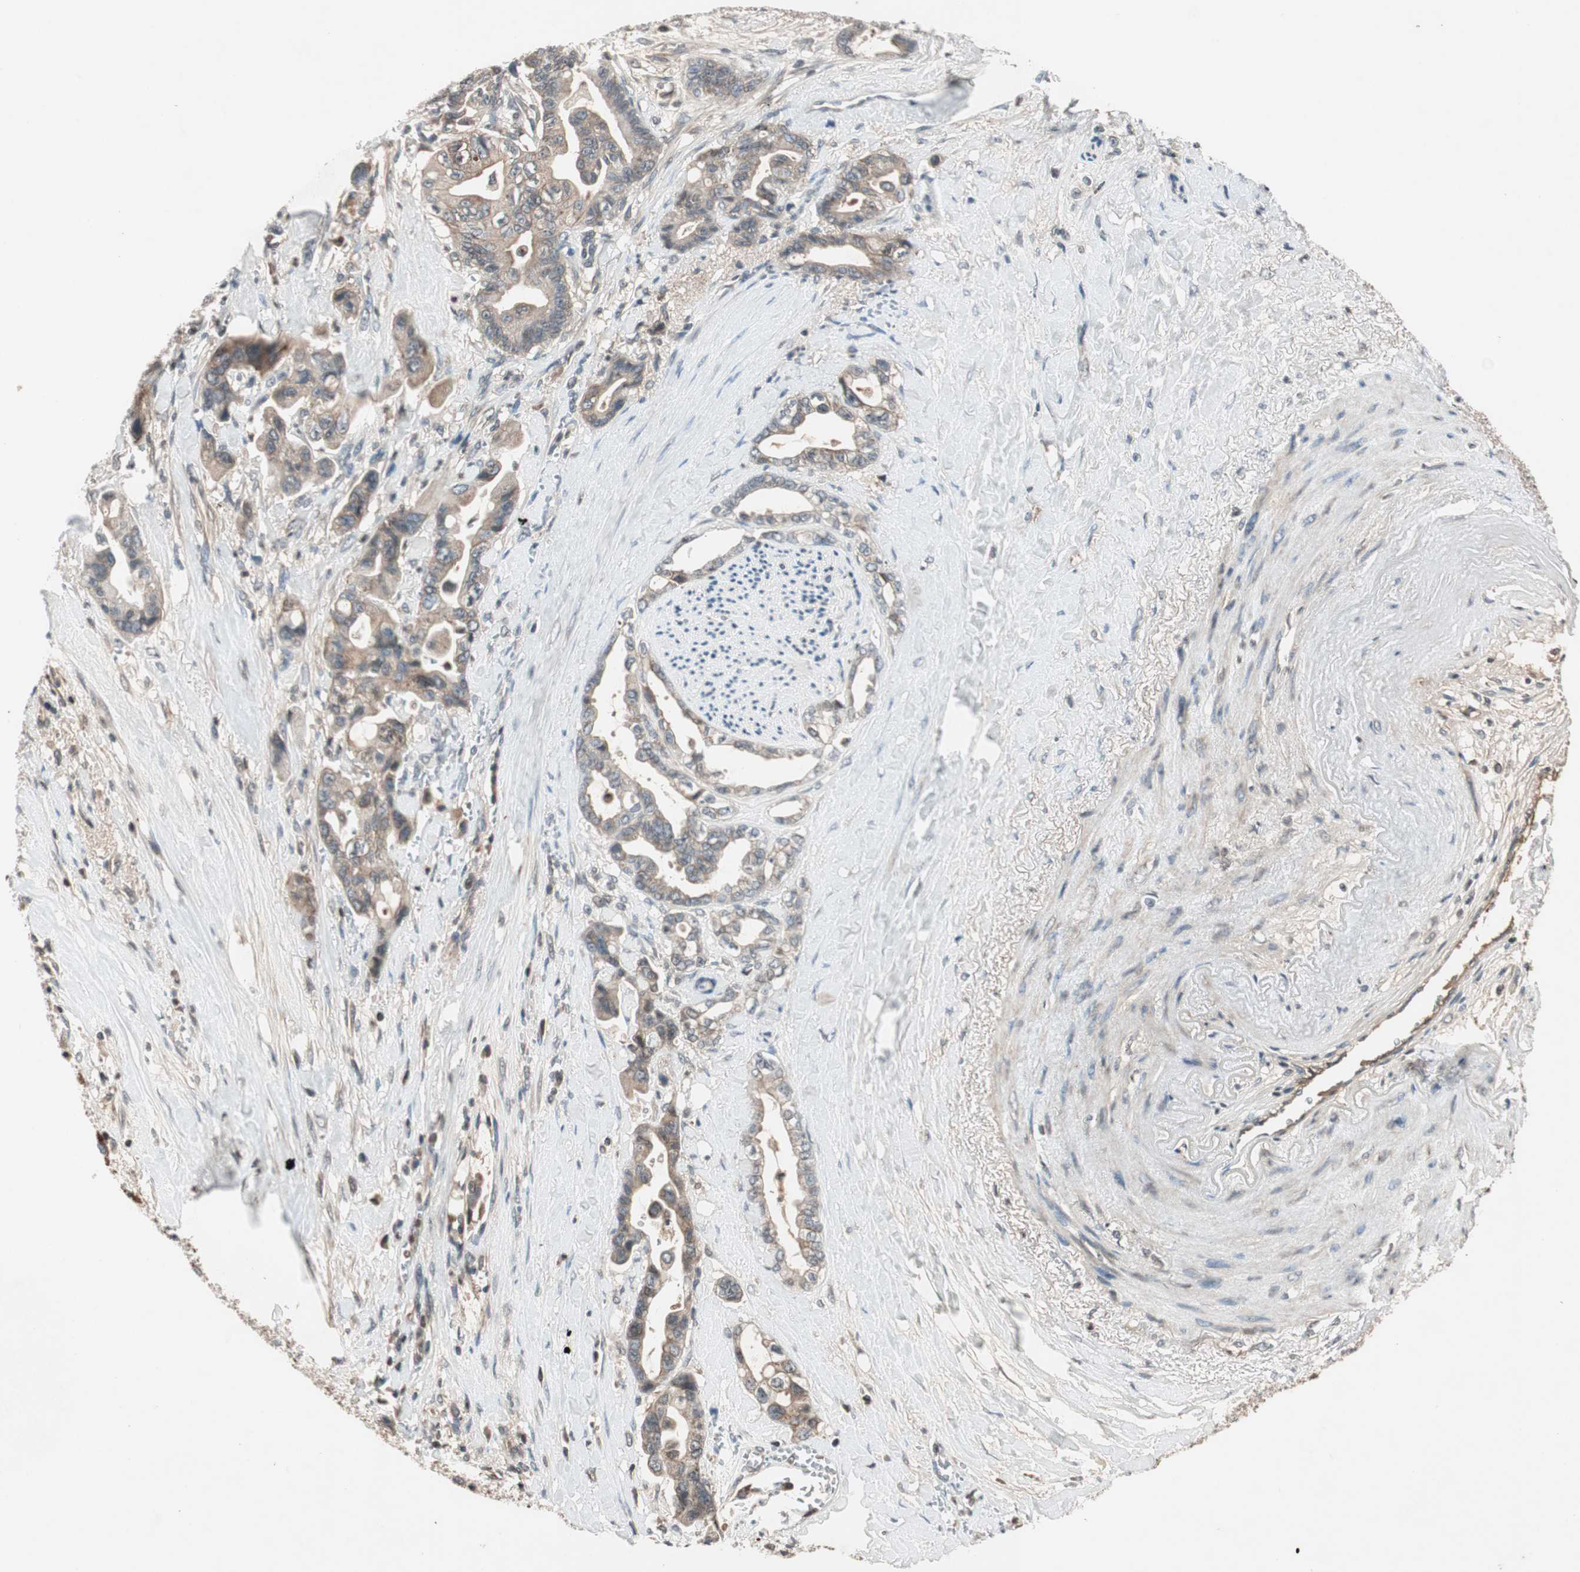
{"staining": {"intensity": "moderate", "quantity": ">75%", "location": "cytoplasmic/membranous"}, "tissue": "pancreatic cancer", "cell_type": "Tumor cells", "image_type": "cancer", "snomed": [{"axis": "morphology", "description": "Adenocarcinoma, NOS"}, {"axis": "topography", "description": "Pancreas"}], "caption": "Pancreatic cancer was stained to show a protein in brown. There is medium levels of moderate cytoplasmic/membranous positivity in approximately >75% of tumor cells. (DAB IHC, brown staining for protein, blue staining for nuclei).", "gene": "GCLM", "patient": {"sex": "male", "age": 70}}